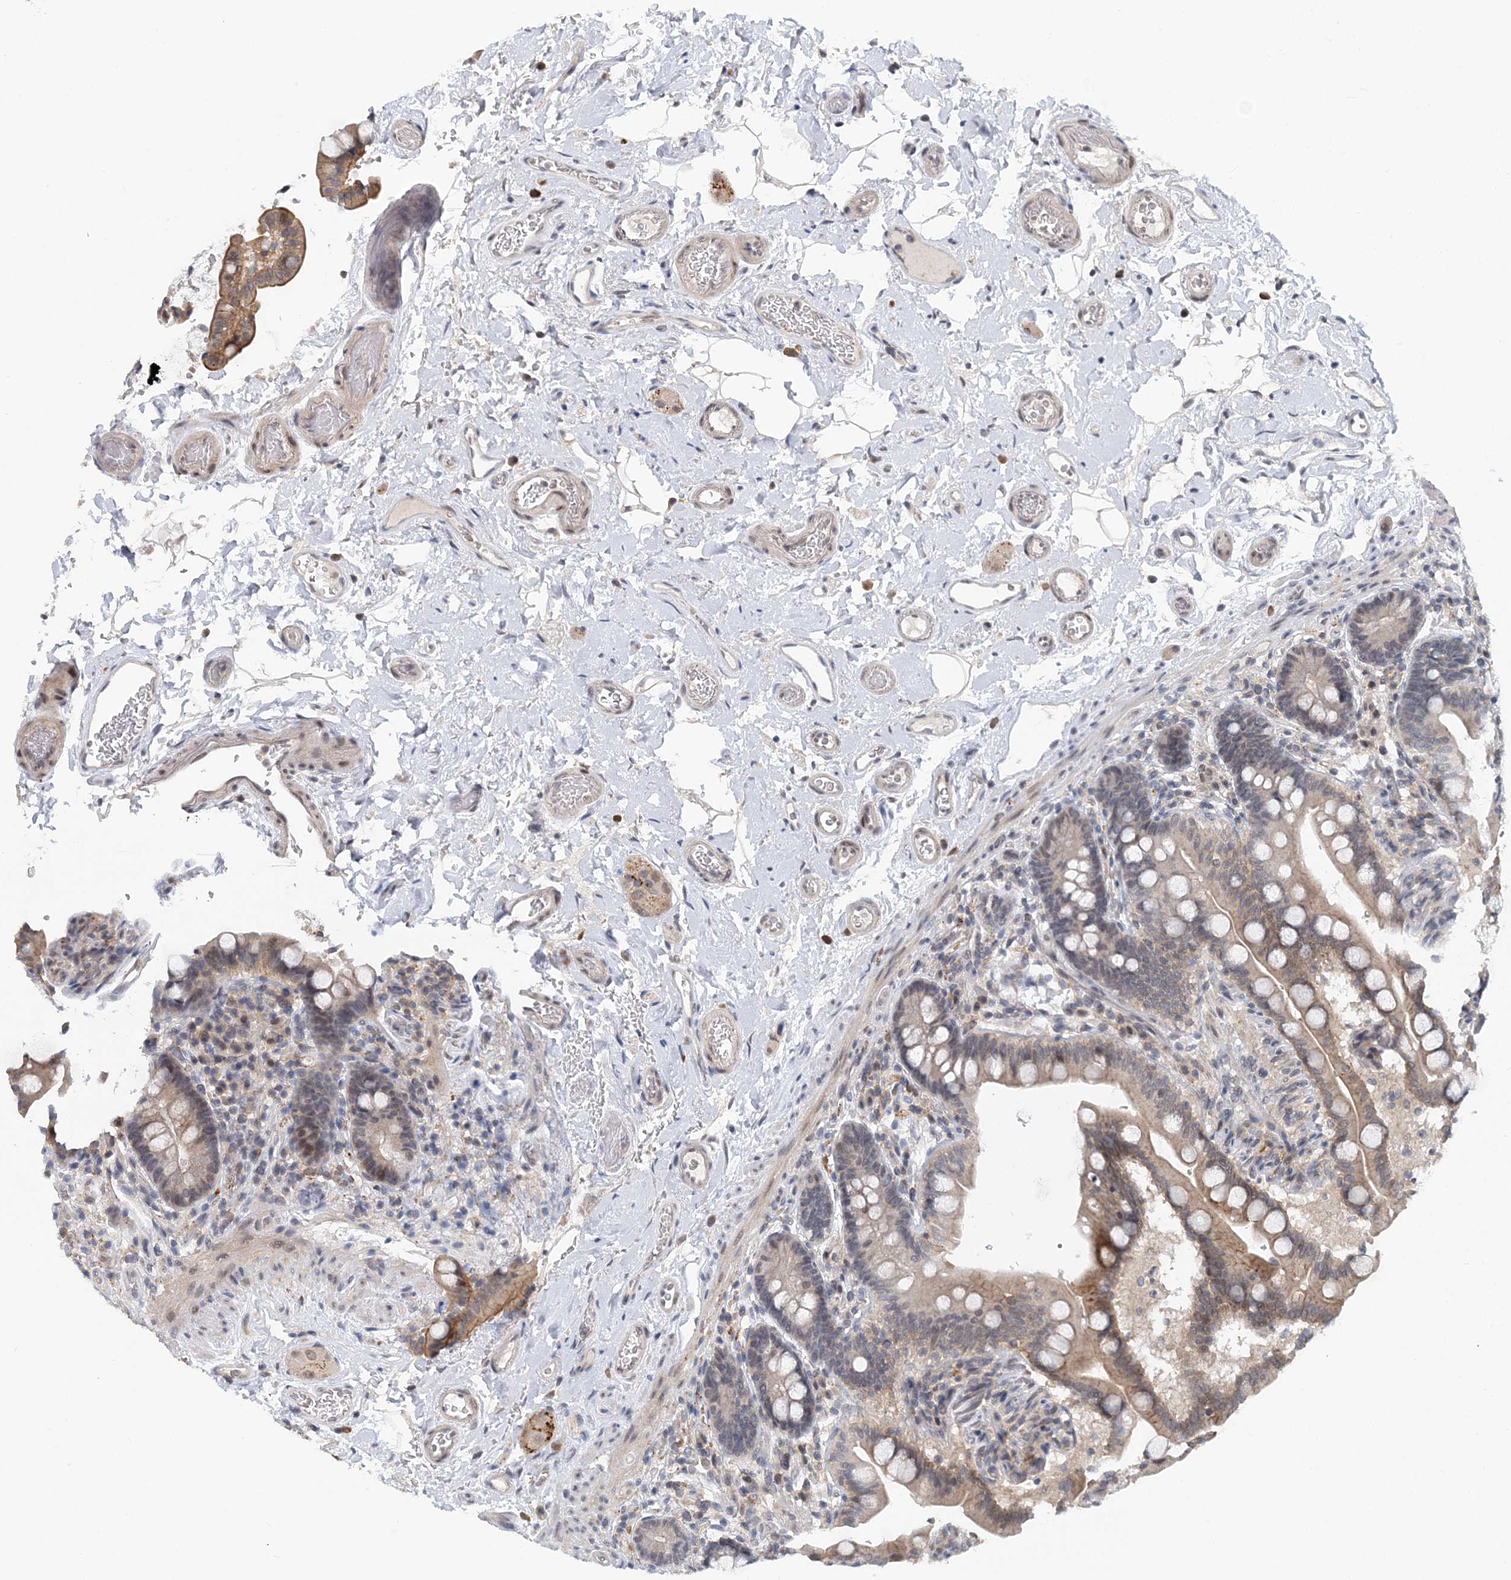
{"staining": {"intensity": "weak", "quantity": ">75%", "location": "cytoplasmic/membranous"}, "tissue": "colon", "cell_type": "Endothelial cells", "image_type": "normal", "snomed": [{"axis": "morphology", "description": "Normal tissue, NOS"}, {"axis": "topography", "description": "Smooth muscle"}, {"axis": "topography", "description": "Colon"}], "caption": "DAB (3,3'-diaminobenzidine) immunohistochemical staining of unremarkable colon exhibits weak cytoplasmic/membranous protein positivity in approximately >75% of endothelial cells. (Stains: DAB (3,3'-diaminobenzidine) in brown, nuclei in blue, Microscopy: brightfield microscopy at high magnification).", "gene": "HYCC2", "patient": {"sex": "male", "age": 73}}